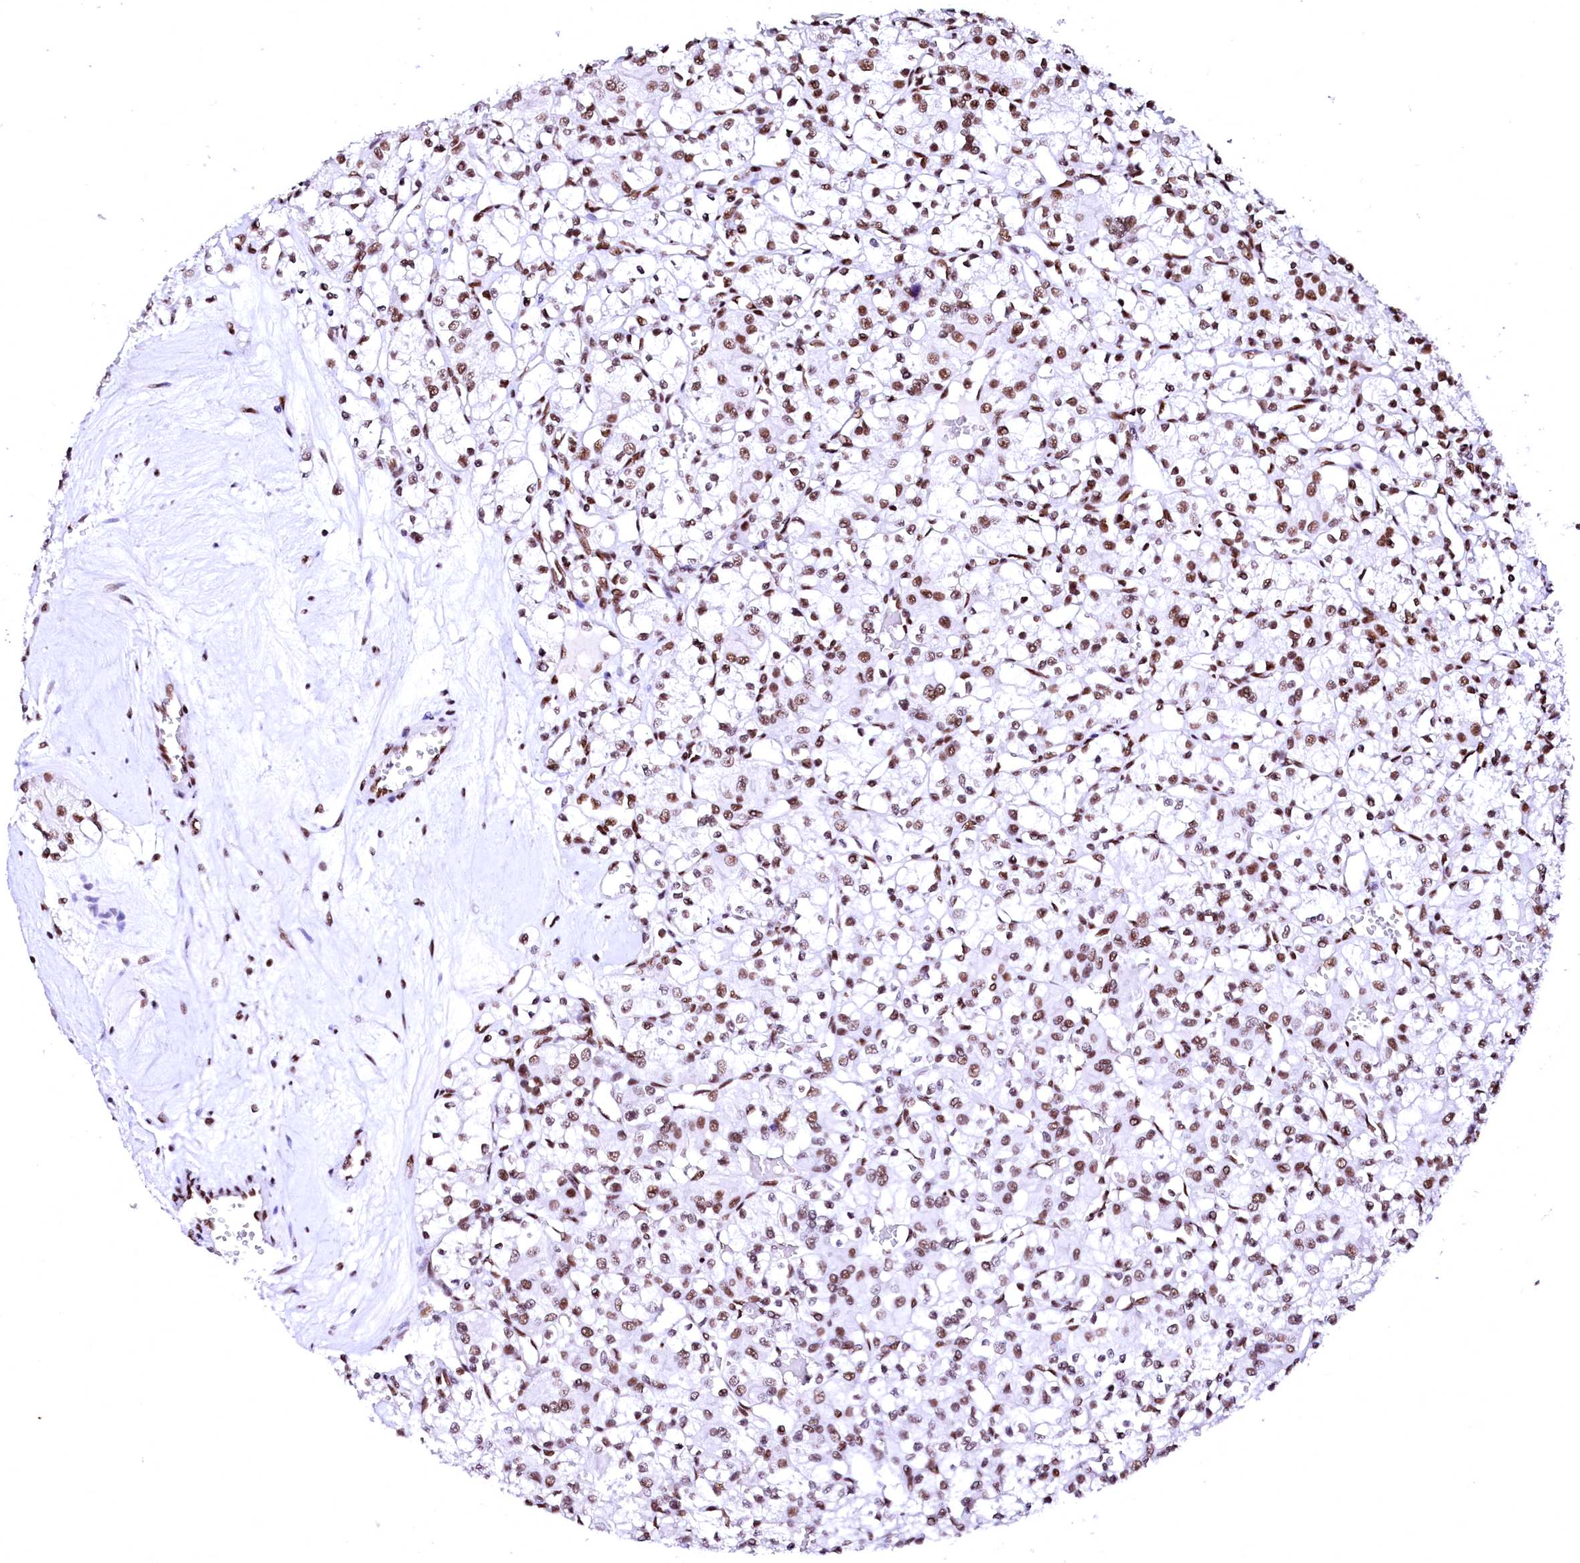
{"staining": {"intensity": "moderate", "quantity": ">75%", "location": "nuclear"}, "tissue": "renal cancer", "cell_type": "Tumor cells", "image_type": "cancer", "snomed": [{"axis": "morphology", "description": "Adenocarcinoma, NOS"}, {"axis": "topography", "description": "Kidney"}], "caption": "Immunohistochemistry (IHC) (DAB (3,3'-diaminobenzidine)) staining of adenocarcinoma (renal) displays moderate nuclear protein staining in about >75% of tumor cells. The protein is stained brown, and the nuclei are stained in blue (DAB IHC with brightfield microscopy, high magnification).", "gene": "CPSF6", "patient": {"sex": "female", "age": 59}}